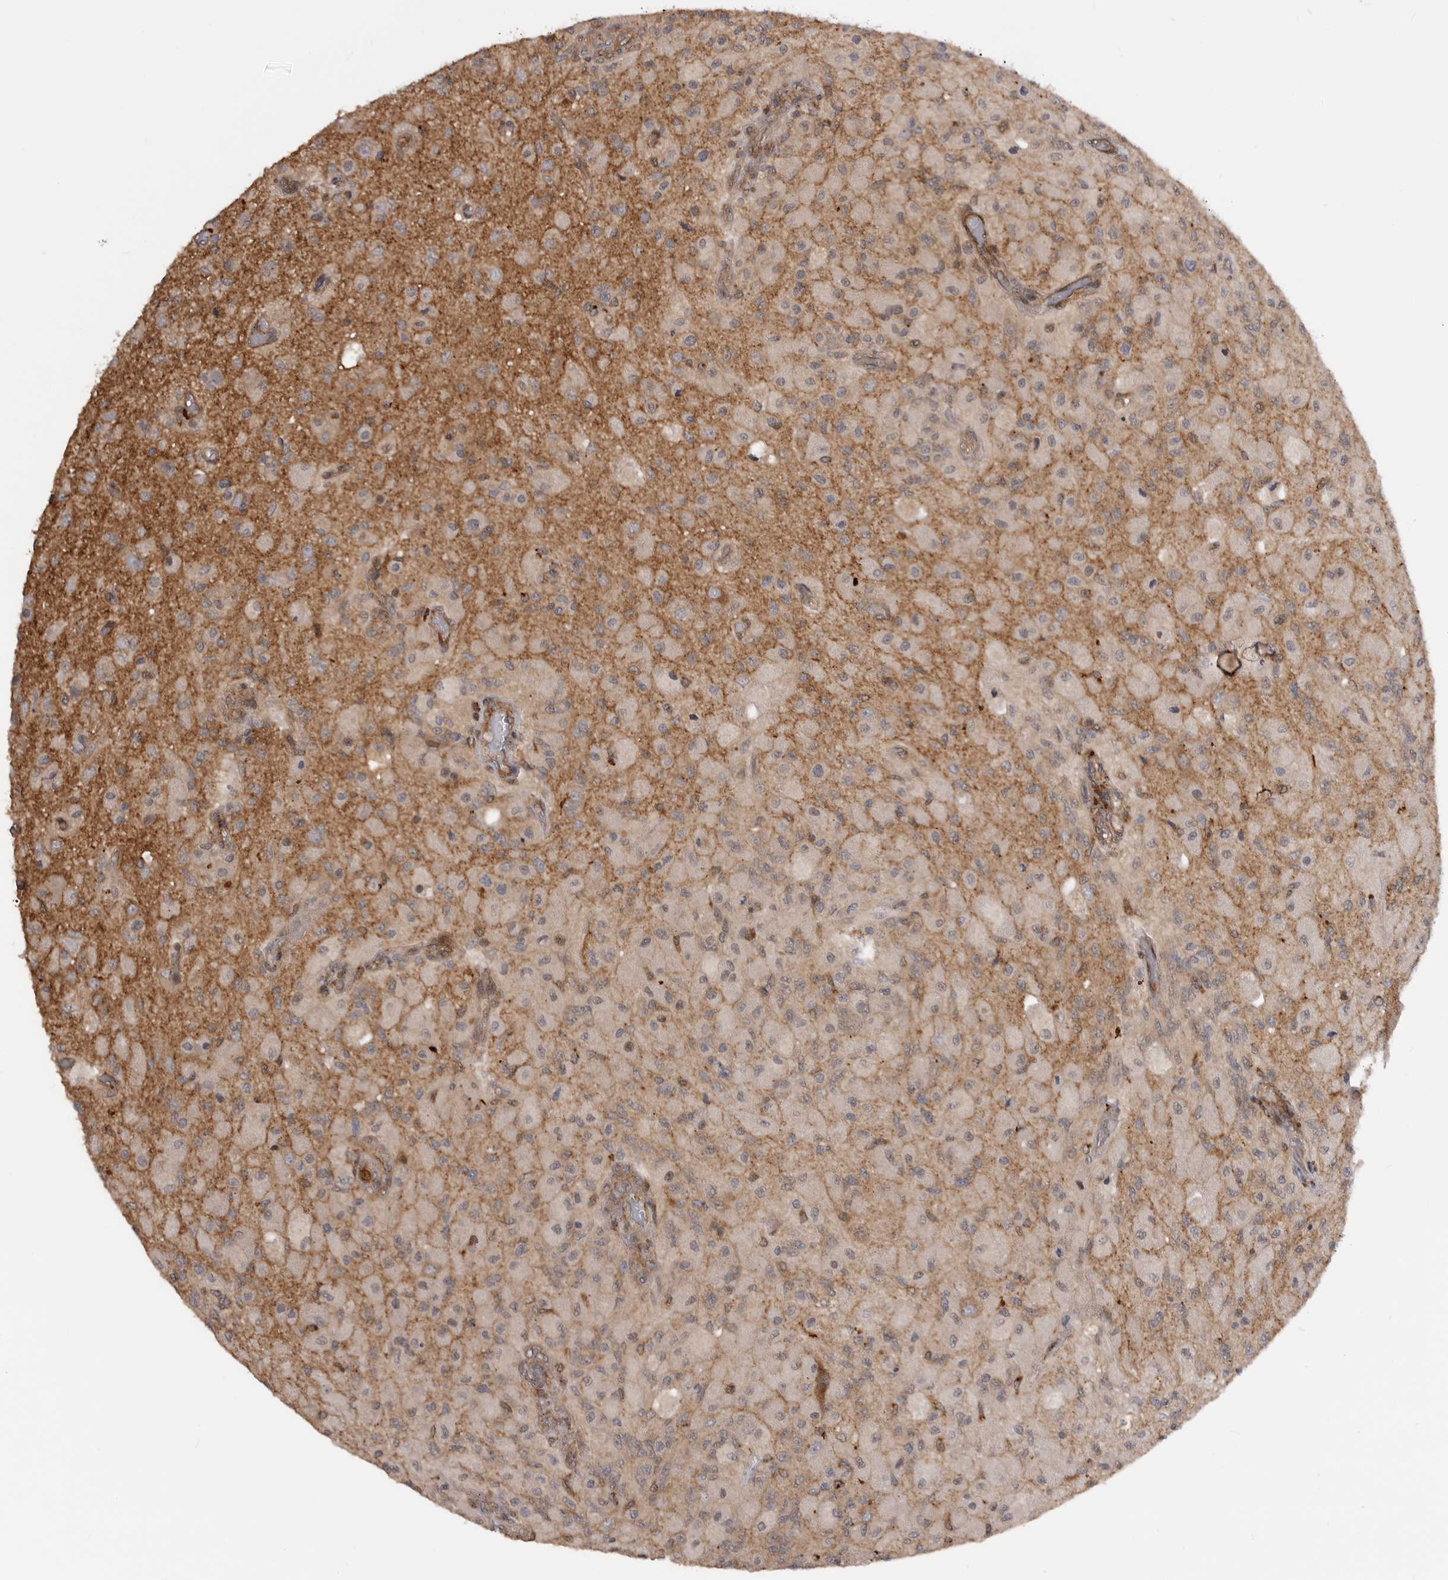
{"staining": {"intensity": "weak", "quantity": "<25%", "location": "cytoplasmic/membranous"}, "tissue": "glioma", "cell_type": "Tumor cells", "image_type": "cancer", "snomed": [{"axis": "morphology", "description": "Normal tissue, NOS"}, {"axis": "morphology", "description": "Glioma, malignant, High grade"}, {"axis": "topography", "description": "Cerebral cortex"}], "caption": "Glioma was stained to show a protein in brown. There is no significant staining in tumor cells.", "gene": "TRIM56", "patient": {"sex": "male", "age": 77}}